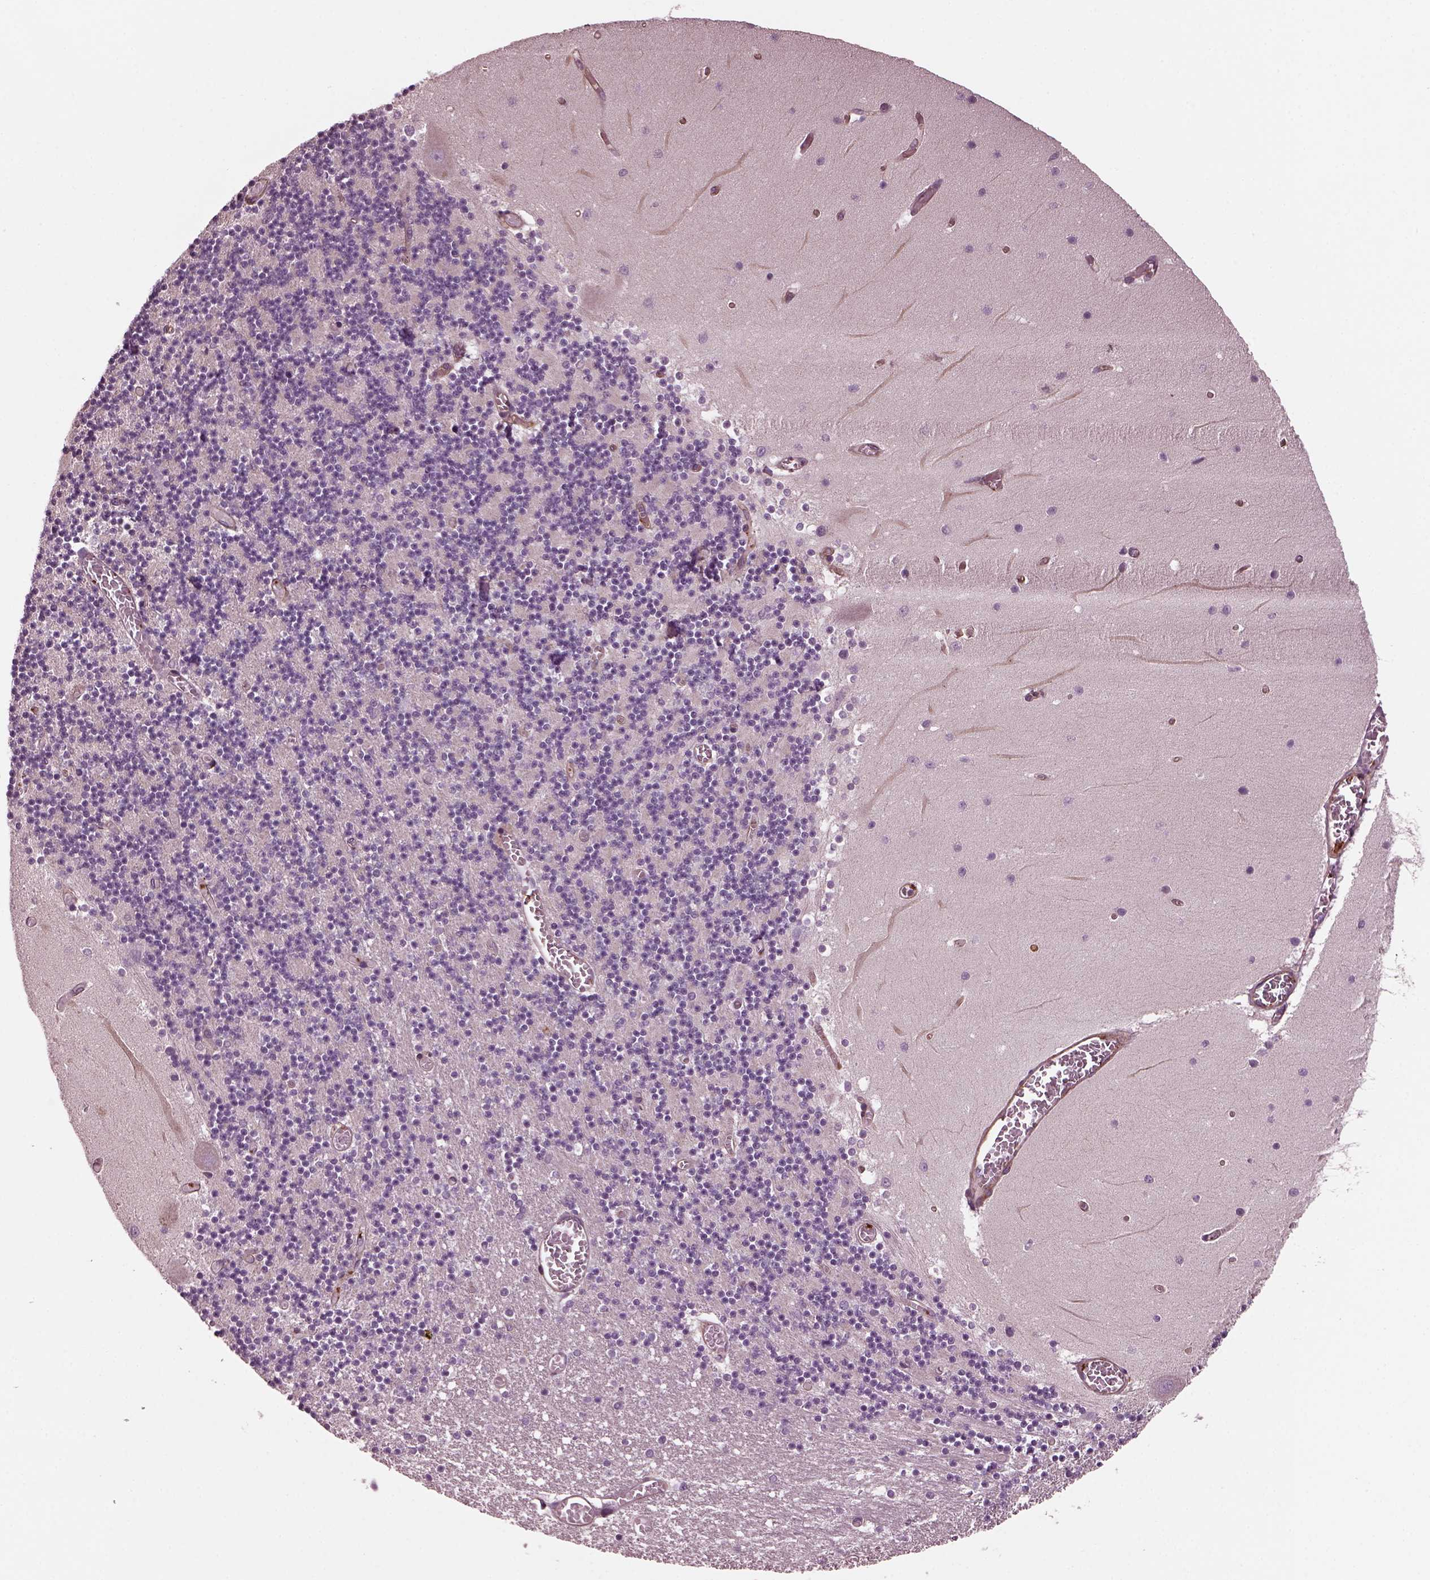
{"staining": {"intensity": "negative", "quantity": "none", "location": "none"}, "tissue": "cerebellum", "cell_type": "Cells in granular layer", "image_type": "normal", "snomed": [{"axis": "morphology", "description": "Normal tissue, NOS"}, {"axis": "topography", "description": "Cerebellum"}], "caption": "A histopathology image of human cerebellum is negative for staining in cells in granular layer. (Brightfield microscopy of DAB immunohistochemistry at high magnification).", "gene": "MYL1", "patient": {"sex": "female", "age": 28}}